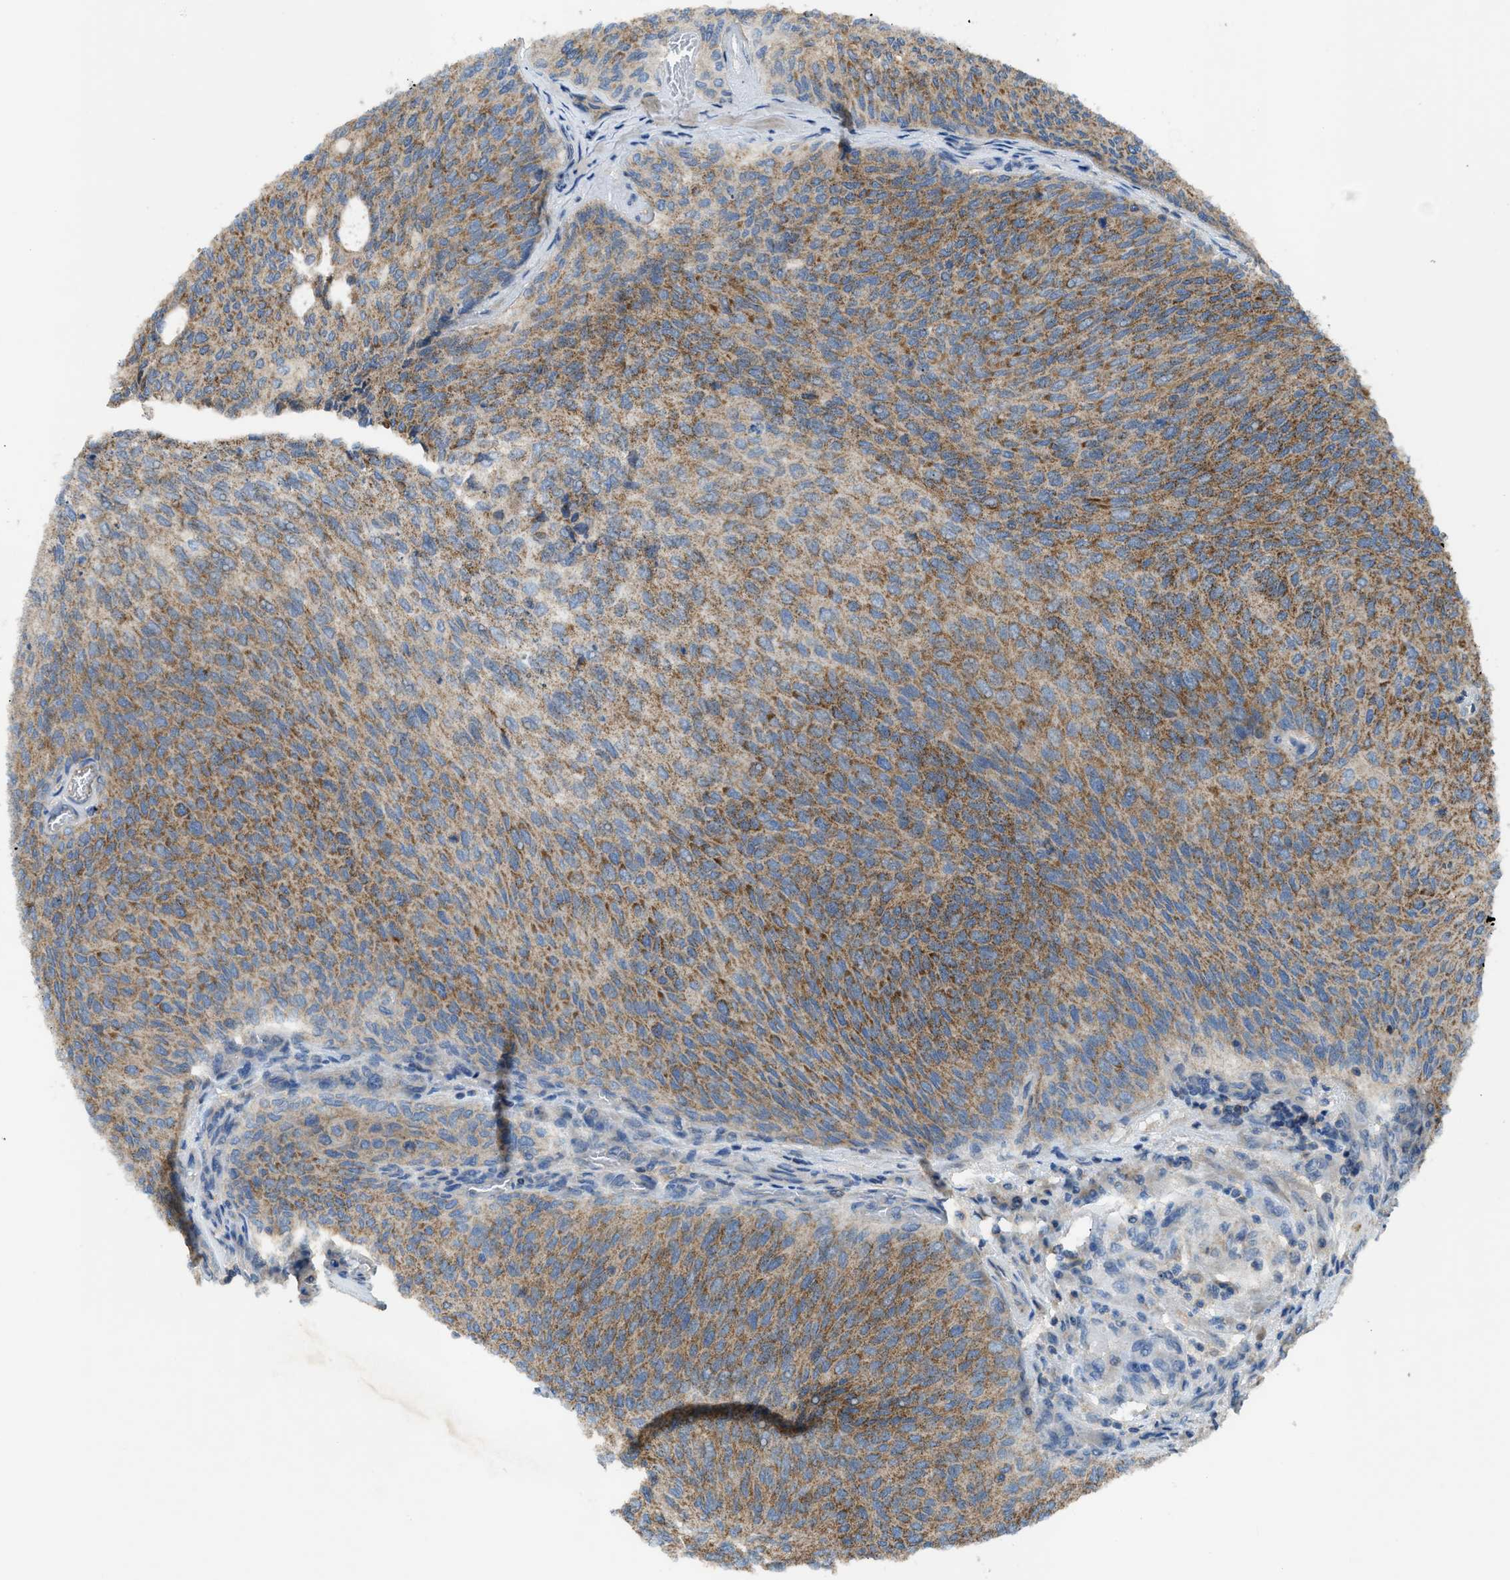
{"staining": {"intensity": "moderate", "quantity": ">75%", "location": "cytoplasmic/membranous"}, "tissue": "urothelial cancer", "cell_type": "Tumor cells", "image_type": "cancer", "snomed": [{"axis": "morphology", "description": "Urothelial carcinoma, Low grade"}, {"axis": "topography", "description": "Urinary bladder"}], "caption": "This photomicrograph exhibits IHC staining of urothelial cancer, with medium moderate cytoplasmic/membranous expression in approximately >75% of tumor cells.", "gene": "PAFAH2", "patient": {"sex": "female", "age": 79}}